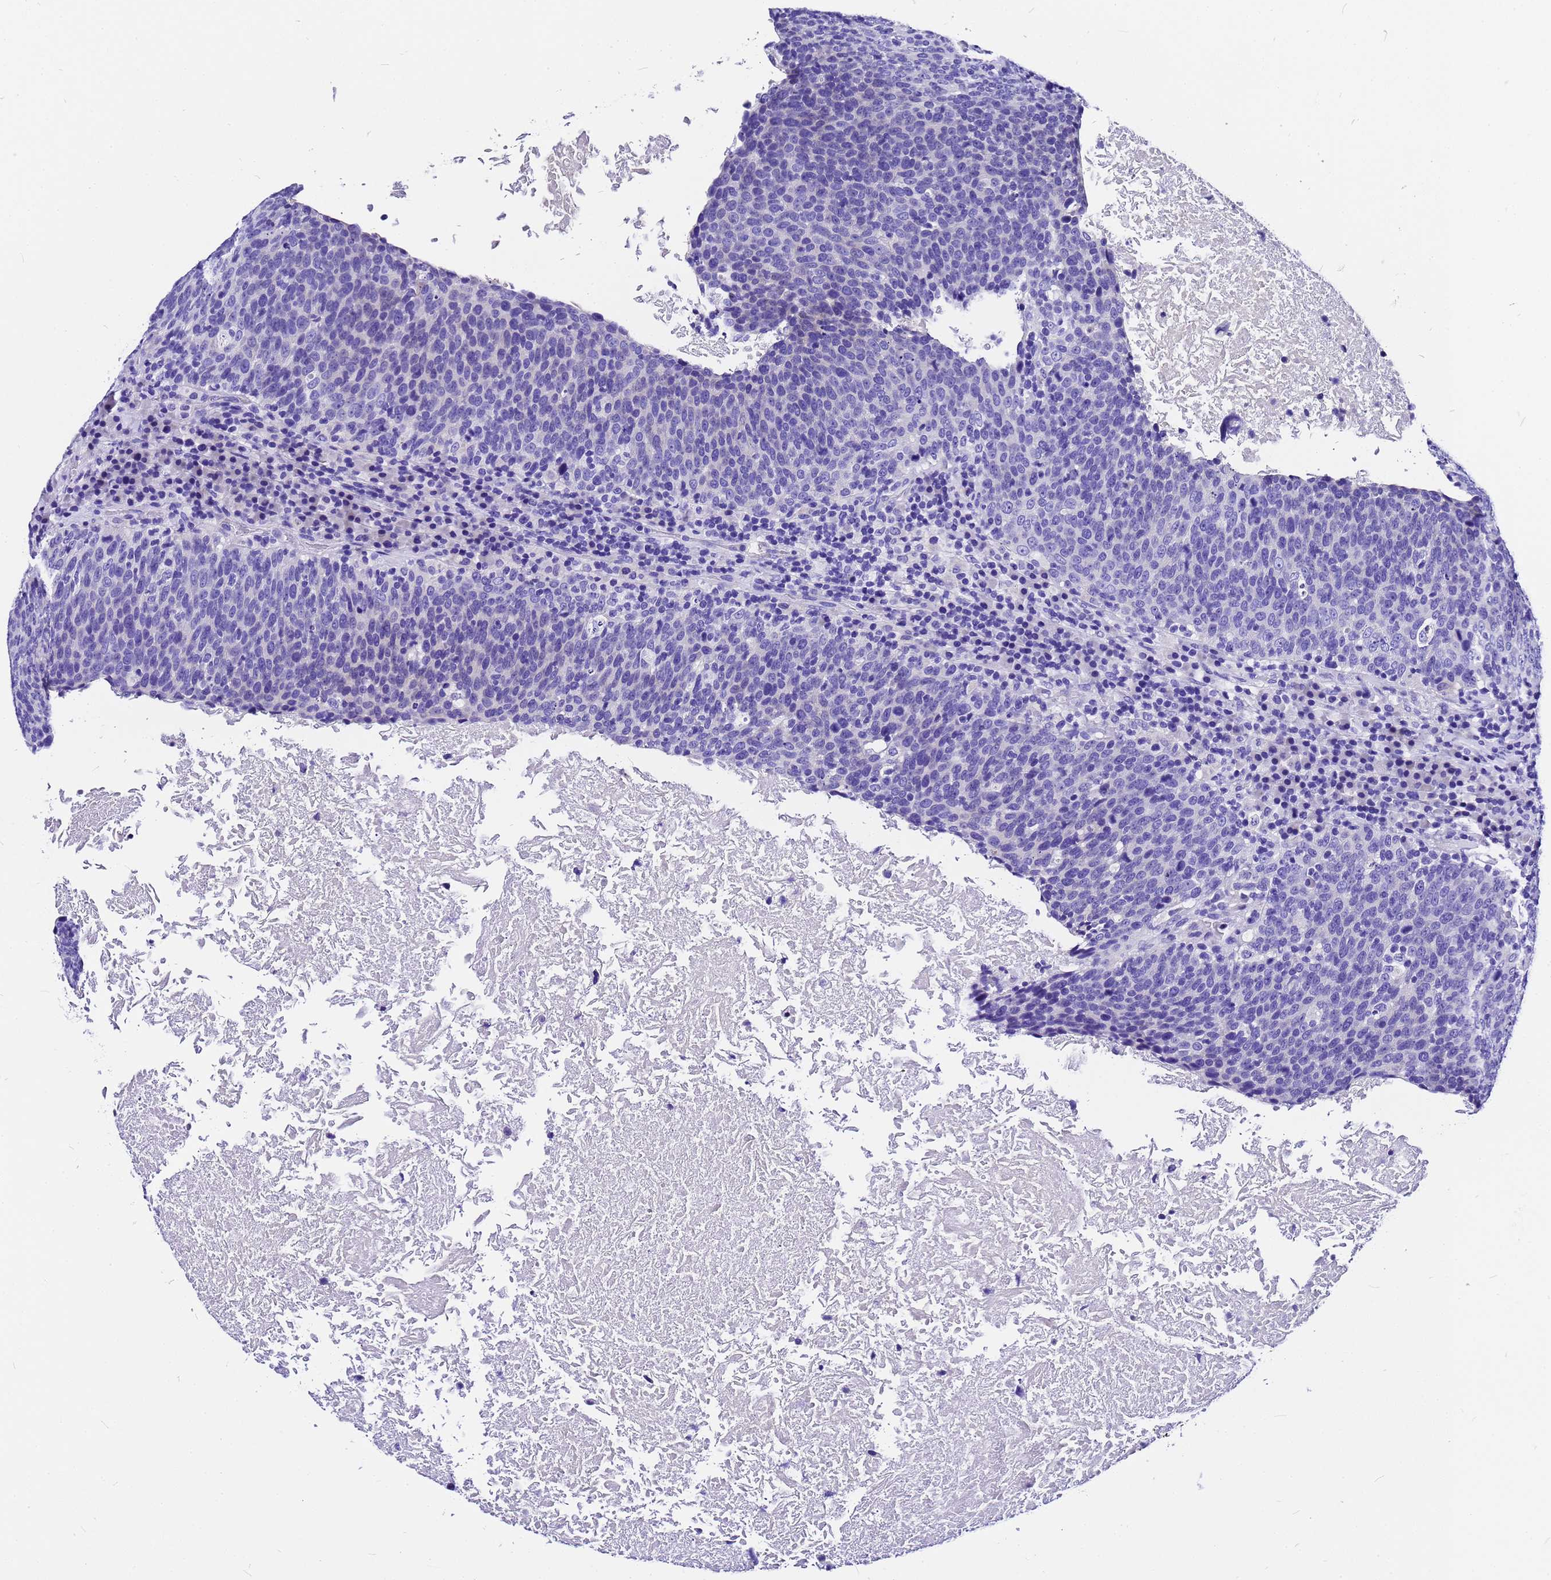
{"staining": {"intensity": "negative", "quantity": "none", "location": "none"}, "tissue": "head and neck cancer", "cell_type": "Tumor cells", "image_type": "cancer", "snomed": [{"axis": "morphology", "description": "Squamous cell carcinoma, NOS"}, {"axis": "morphology", "description": "Squamous cell carcinoma, metastatic, NOS"}, {"axis": "topography", "description": "Lymph node"}, {"axis": "topography", "description": "Head-Neck"}], "caption": "This is an IHC photomicrograph of human squamous cell carcinoma (head and neck). There is no expression in tumor cells.", "gene": "HERC4", "patient": {"sex": "male", "age": 62}}